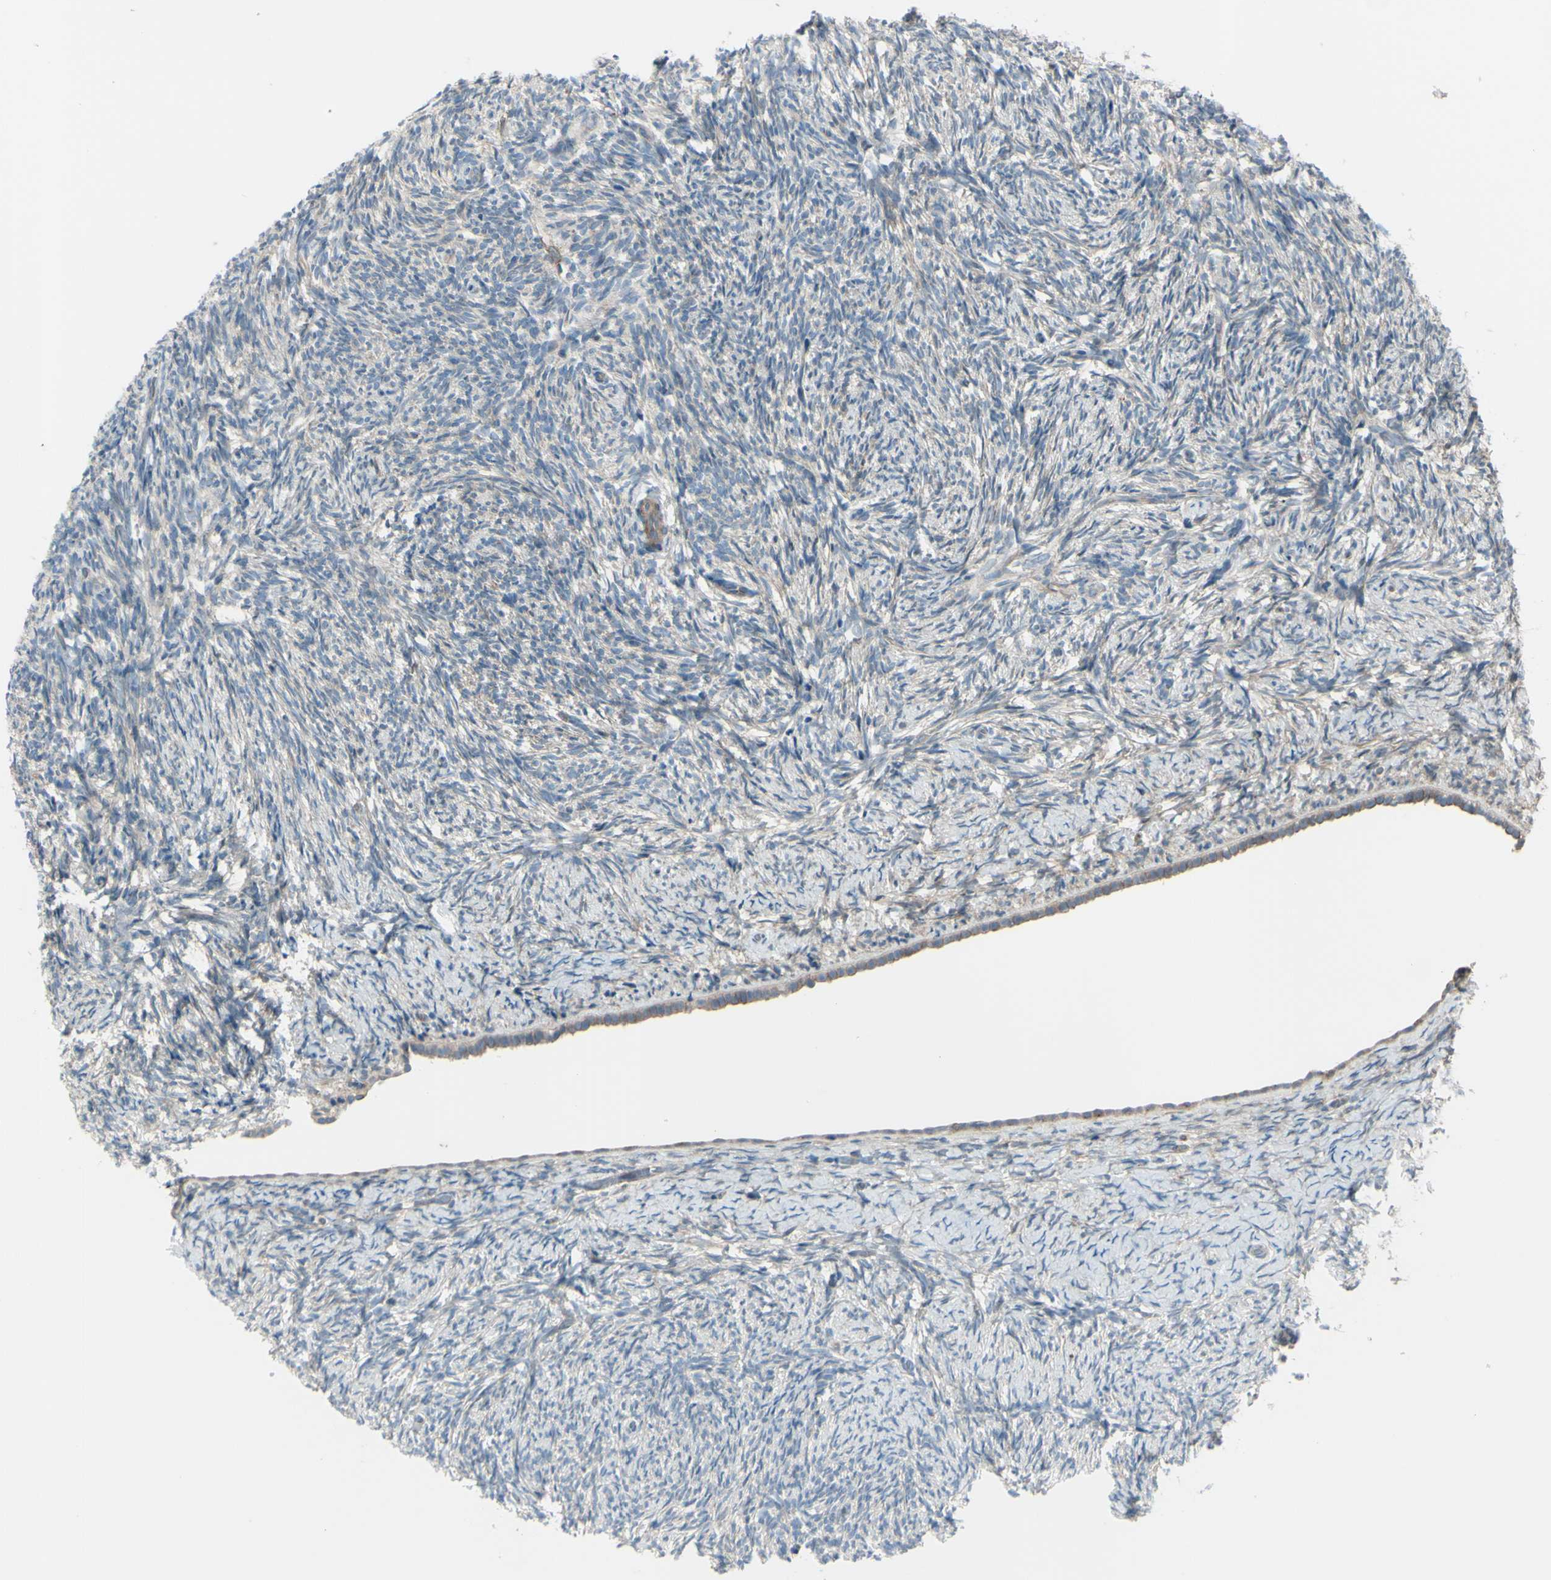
{"staining": {"intensity": "moderate", "quantity": "<25%", "location": "cytoplasmic/membranous"}, "tissue": "ovary", "cell_type": "Ovarian stroma cells", "image_type": "normal", "snomed": [{"axis": "morphology", "description": "Normal tissue, NOS"}, {"axis": "topography", "description": "Ovary"}], "caption": "High-power microscopy captured an immunohistochemistry micrograph of unremarkable ovary, revealing moderate cytoplasmic/membranous expression in approximately <25% of ovarian stroma cells.", "gene": "LRRK1", "patient": {"sex": "female", "age": 60}}